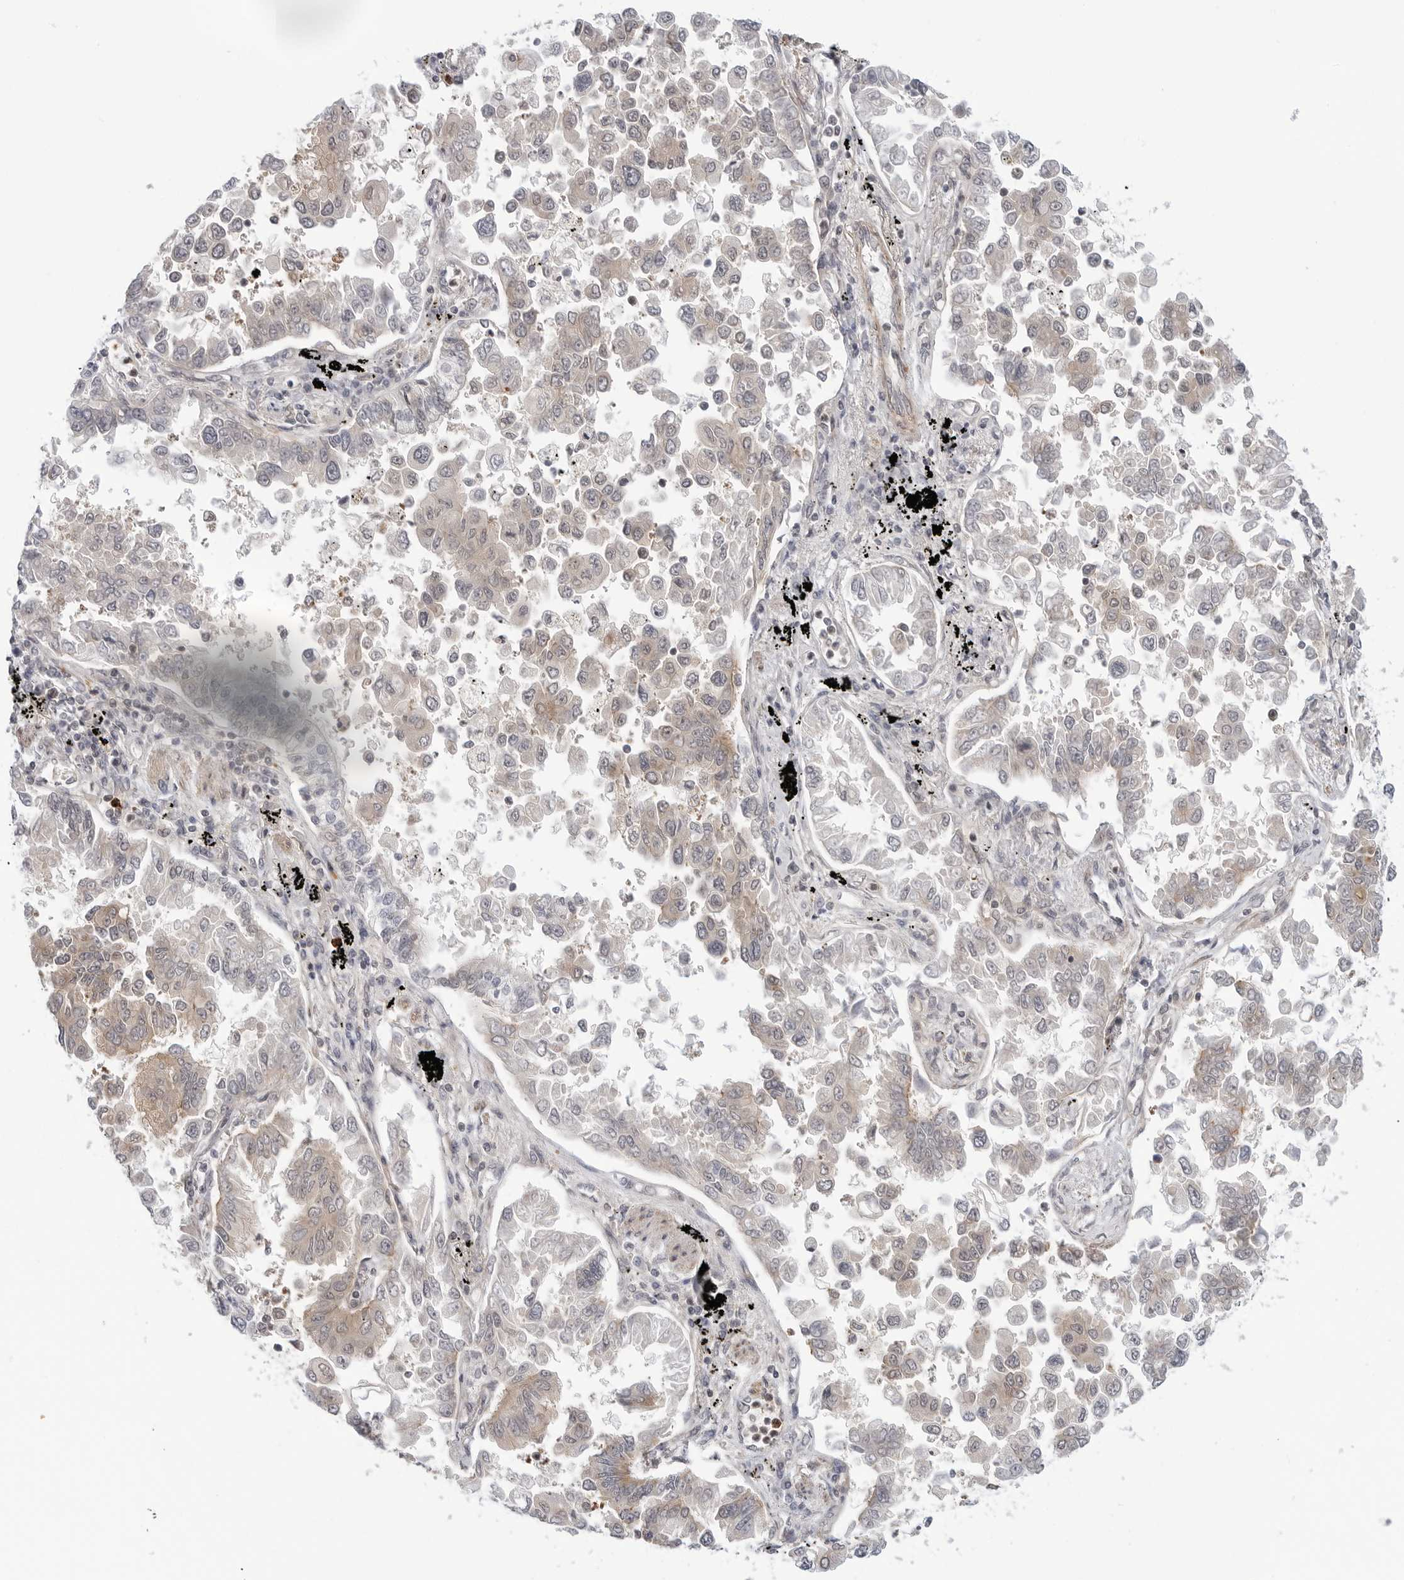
{"staining": {"intensity": "weak", "quantity": "25%-75%", "location": "cytoplasmic/membranous"}, "tissue": "lung cancer", "cell_type": "Tumor cells", "image_type": "cancer", "snomed": [{"axis": "morphology", "description": "Adenocarcinoma, NOS"}, {"axis": "topography", "description": "Lung"}], "caption": "A brown stain labels weak cytoplasmic/membranous positivity of a protein in lung cancer (adenocarcinoma) tumor cells.", "gene": "STXBP3", "patient": {"sex": "female", "age": 67}}